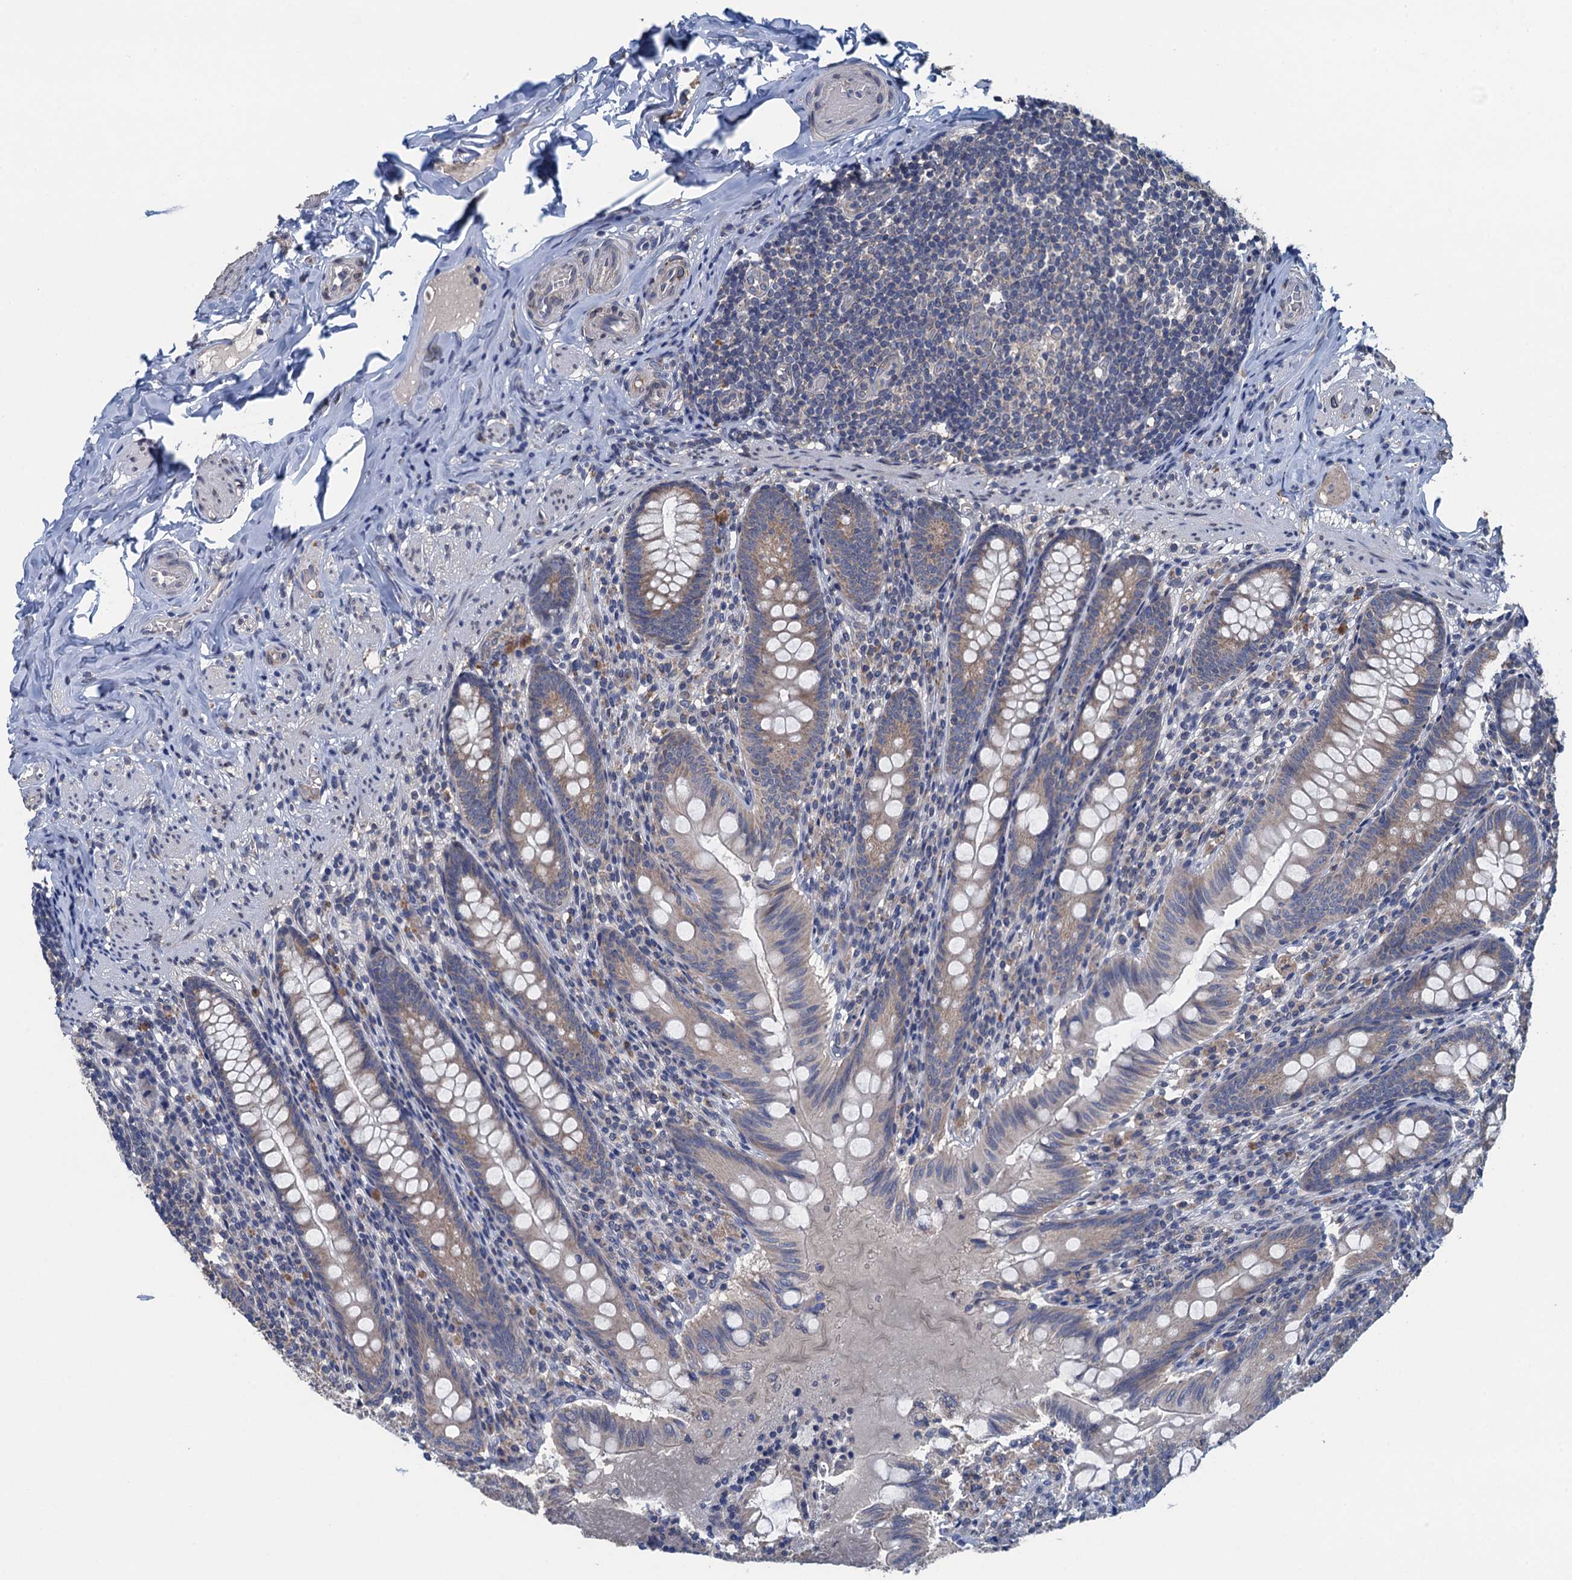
{"staining": {"intensity": "weak", "quantity": ">75%", "location": "cytoplasmic/membranous"}, "tissue": "appendix", "cell_type": "Glandular cells", "image_type": "normal", "snomed": [{"axis": "morphology", "description": "Normal tissue, NOS"}, {"axis": "topography", "description": "Appendix"}], "caption": "Approximately >75% of glandular cells in unremarkable appendix demonstrate weak cytoplasmic/membranous protein expression as visualized by brown immunohistochemical staining.", "gene": "CTU2", "patient": {"sex": "male", "age": 55}}